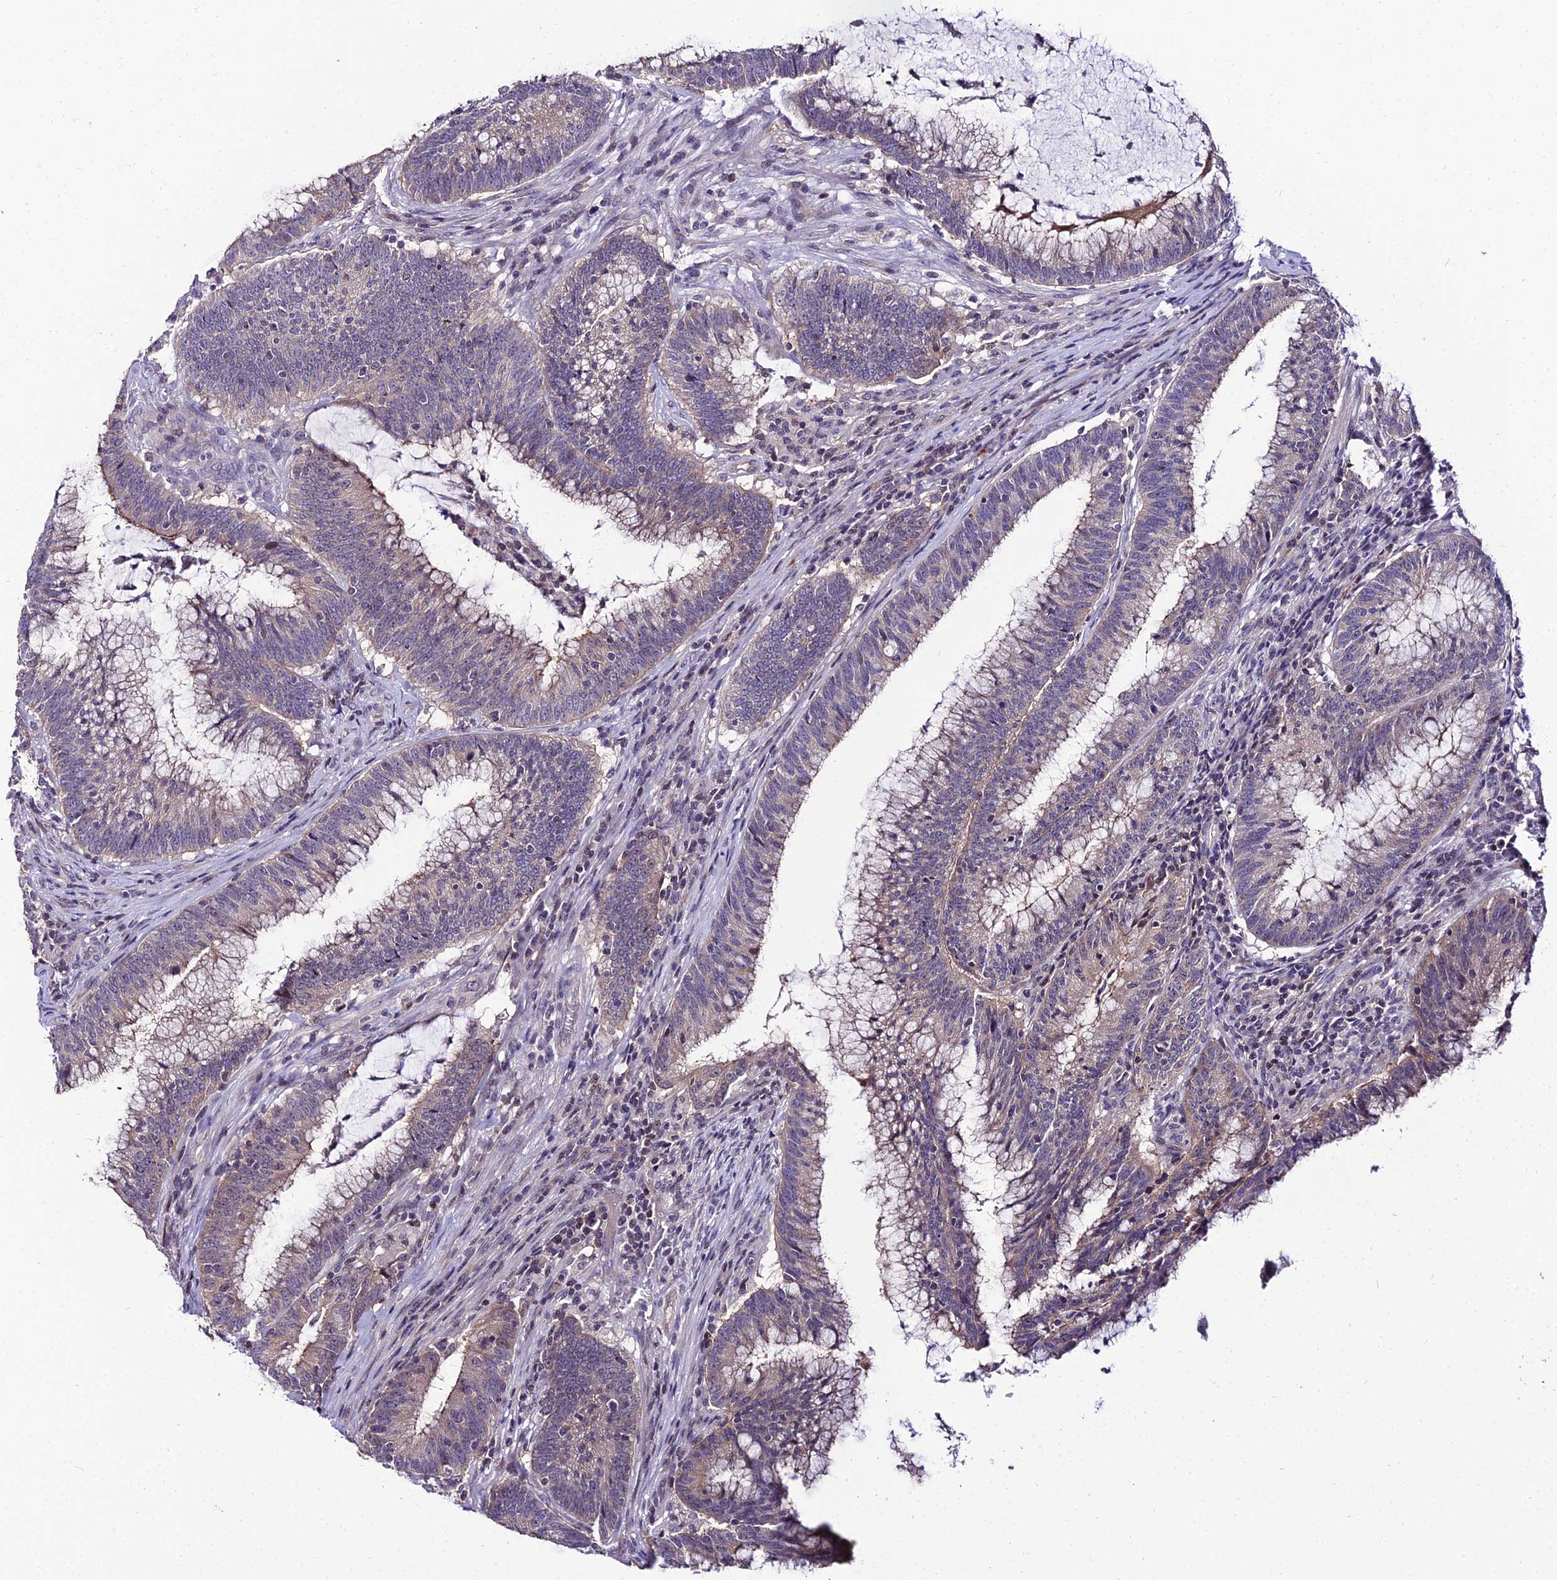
{"staining": {"intensity": "weak", "quantity": "25%-75%", "location": "cytoplasmic/membranous"}, "tissue": "colorectal cancer", "cell_type": "Tumor cells", "image_type": "cancer", "snomed": [{"axis": "morphology", "description": "Adenocarcinoma, NOS"}, {"axis": "topography", "description": "Rectum"}], "caption": "This is an image of immunohistochemistry (IHC) staining of colorectal cancer (adenocarcinoma), which shows weak staining in the cytoplasmic/membranous of tumor cells.", "gene": "SHQ1", "patient": {"sex": "female", "age": 77}}